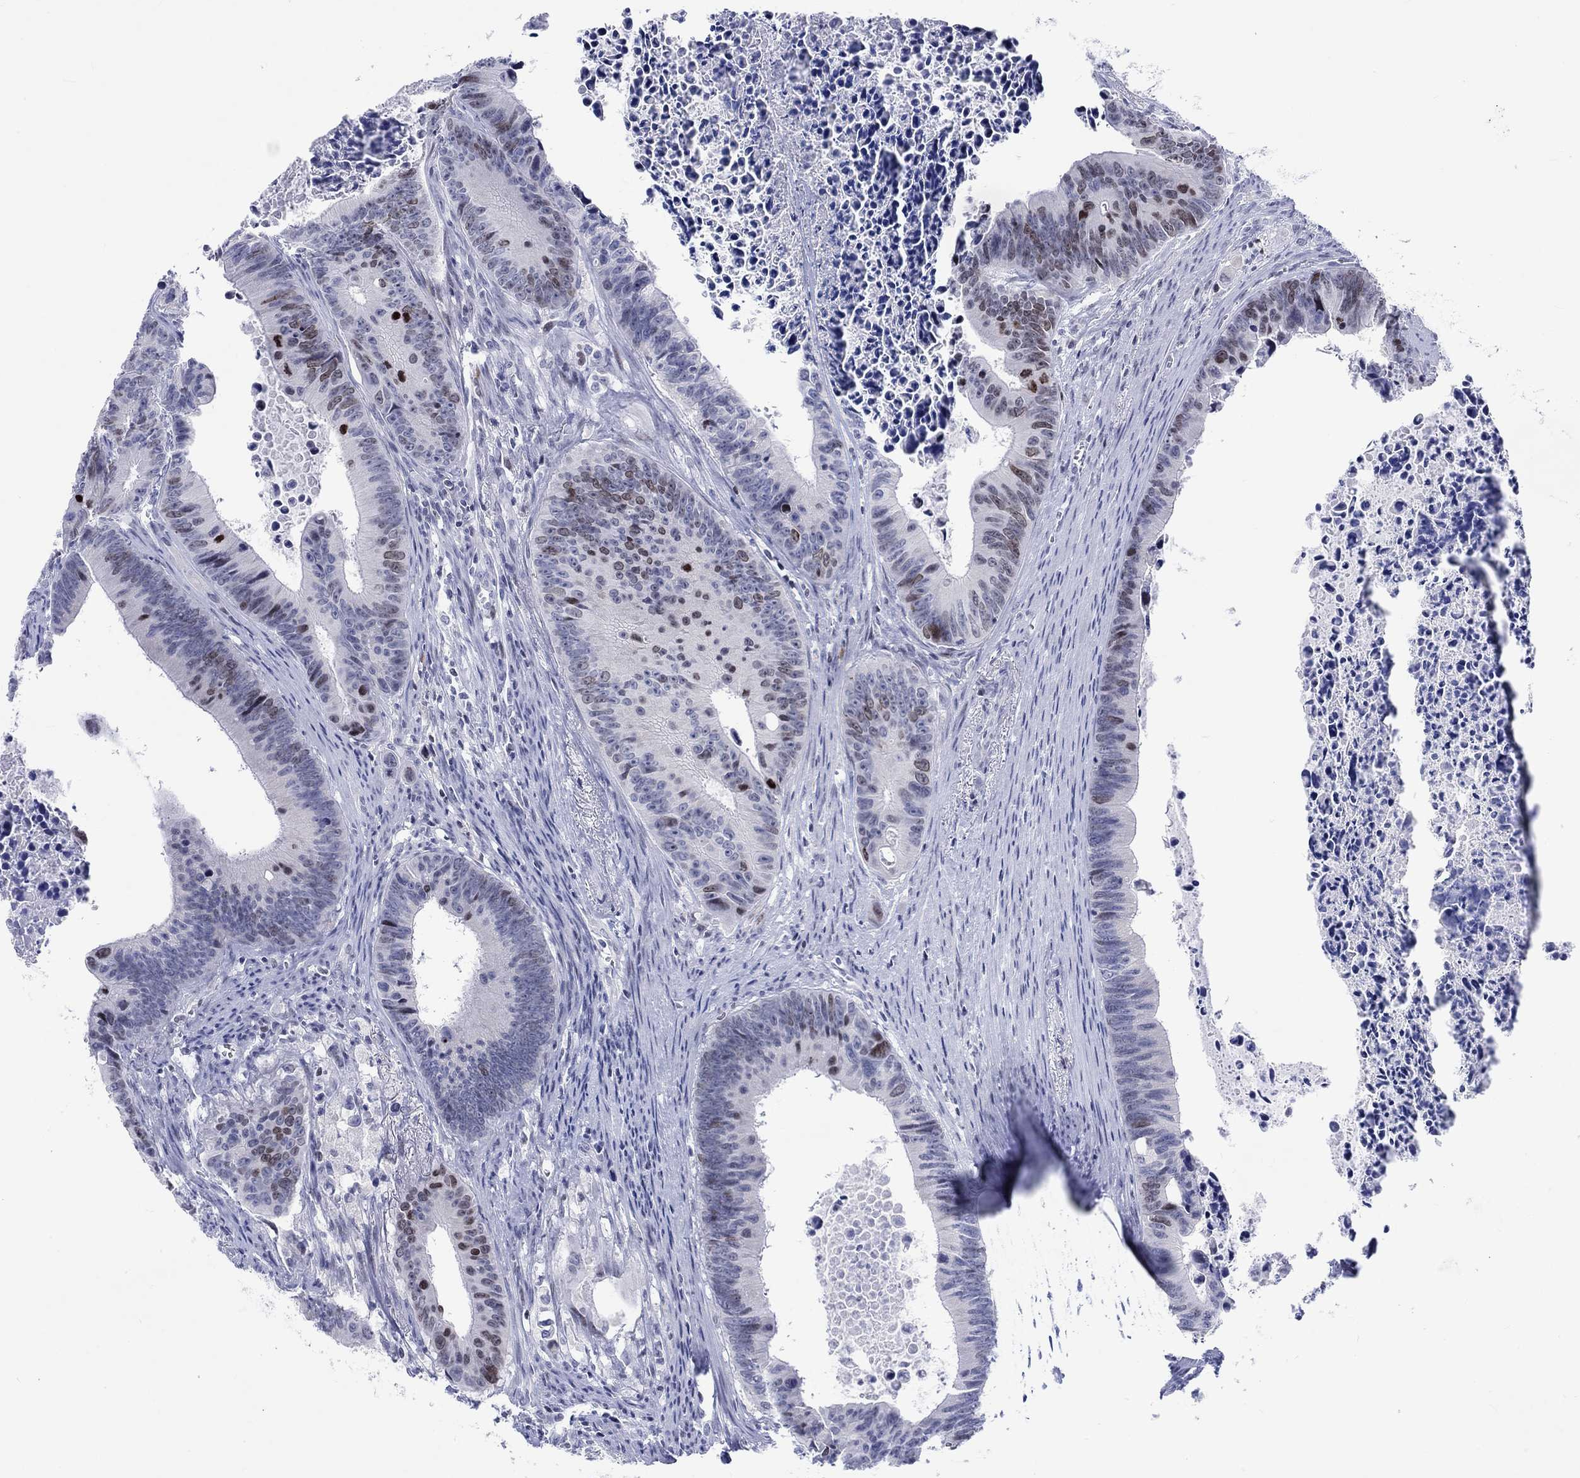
{"staining": {"intensity": "strong", "quantity": "<25%", "location": "nuclear"}, "tissue": "colorectal cancer", "cell_type": "Tumor cells", "image_type": "cancer", "snomed": [{"axis": "morphology", "description": "Adenocarcinoma, NOS"}, {"axis": "topography", "description": "Colon"}], "caption": "IHC image of neoplastic tissue: colorectal adenocarcinoma stained using immunohistochemistry exhibits medium levels of strong protein expression localized specifically in the nuclear of tumor cells, appearing as a nuclear brown color.", "gene": "CDCA2", "patient": {"sex": "female", "age": 87}}